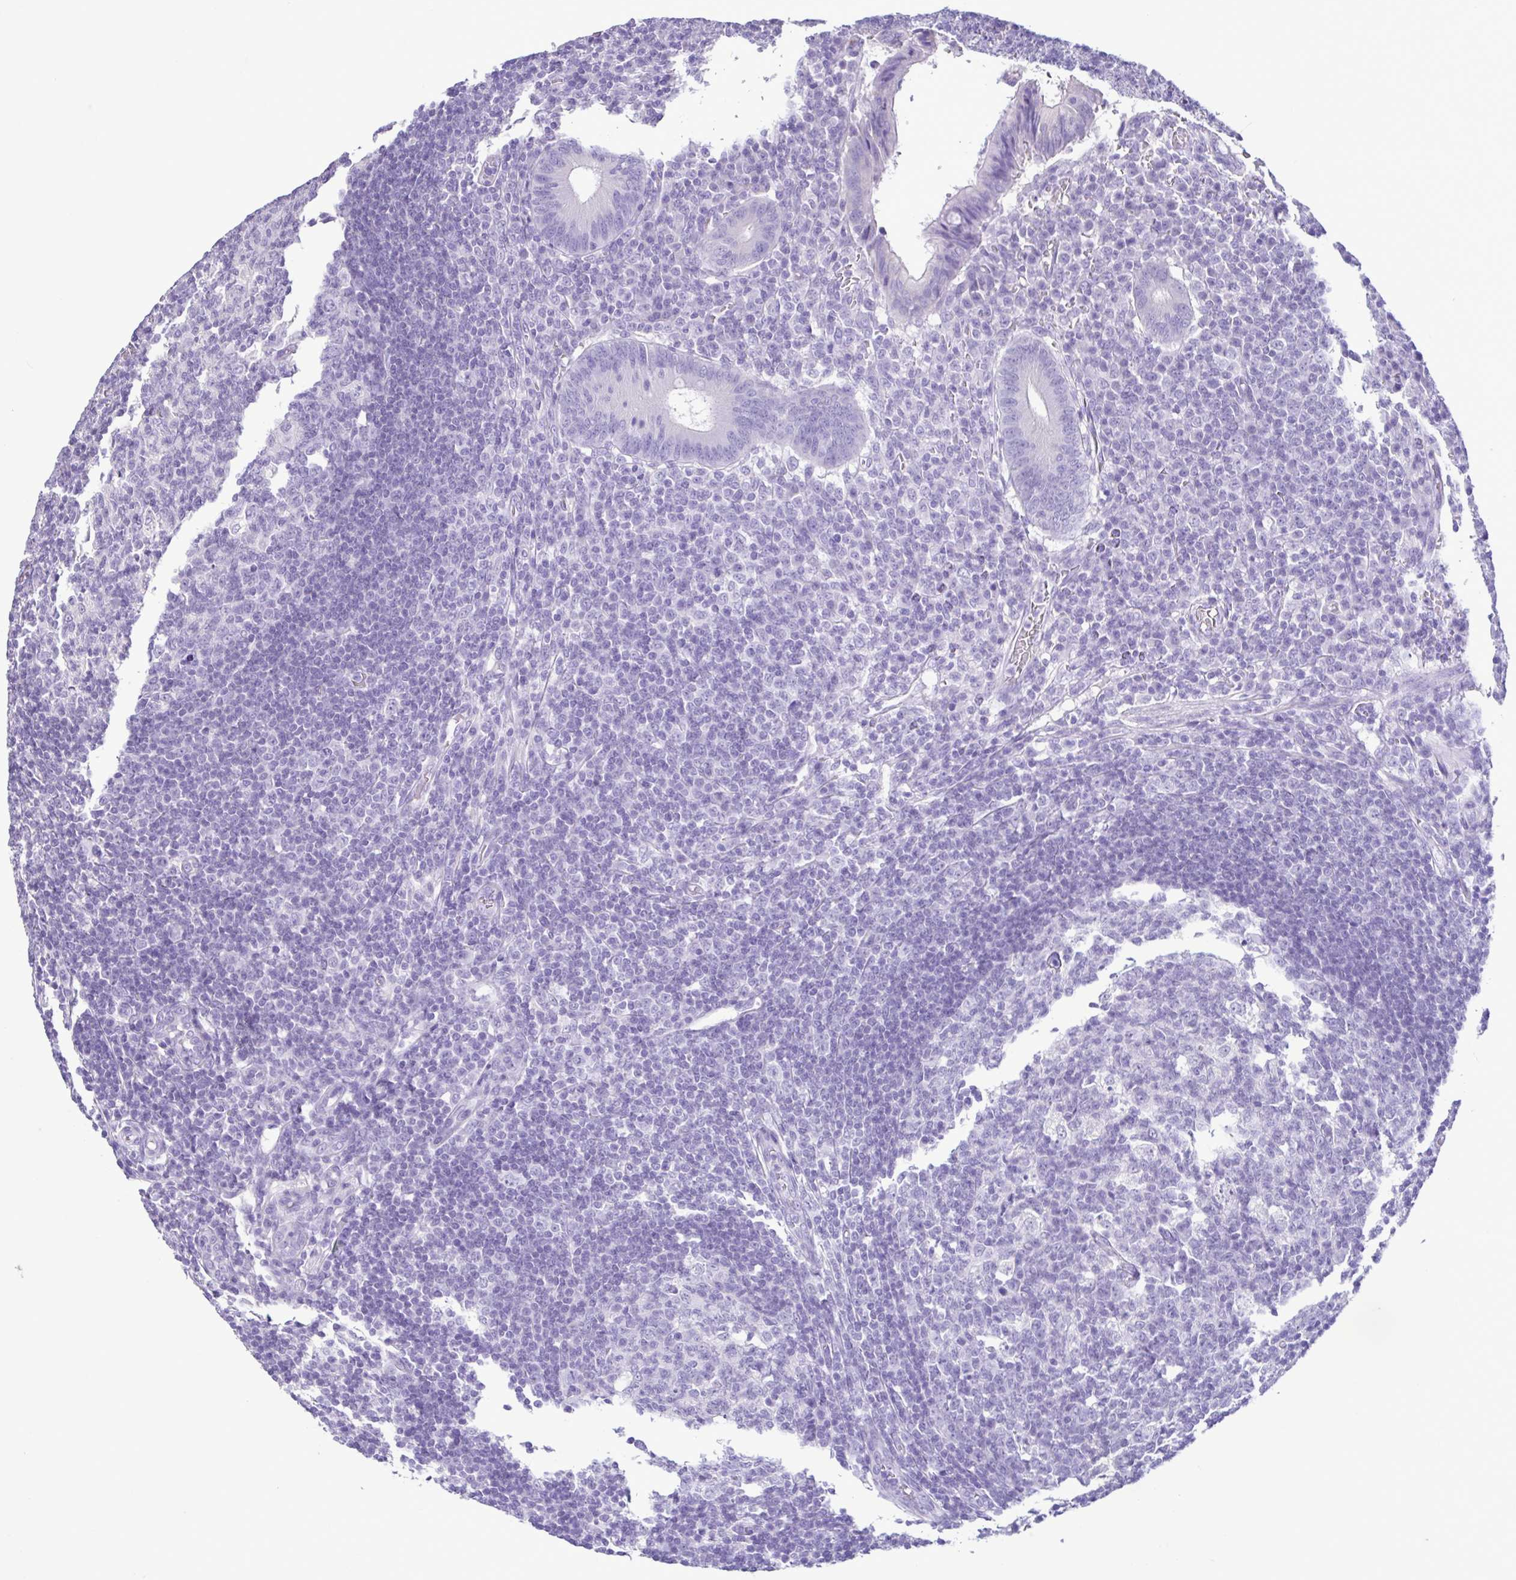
{"staining": {"intensity": "negative", "quantity": "none", "location": "none"}, "tissue": "appendix", "cell_type": "Glandular cells", "image_type": "normal", "snomed": [{"axis": "morphology", "description": "Normal tissue, NOS"}, {"axis": "topography", "description": "Appendix"}], "caption": "Protein analysis of benign appendix exhibits no significant expression in glandular cells.", "gene": "CBY2", "patient": {"sex": "male", "age": 18}}